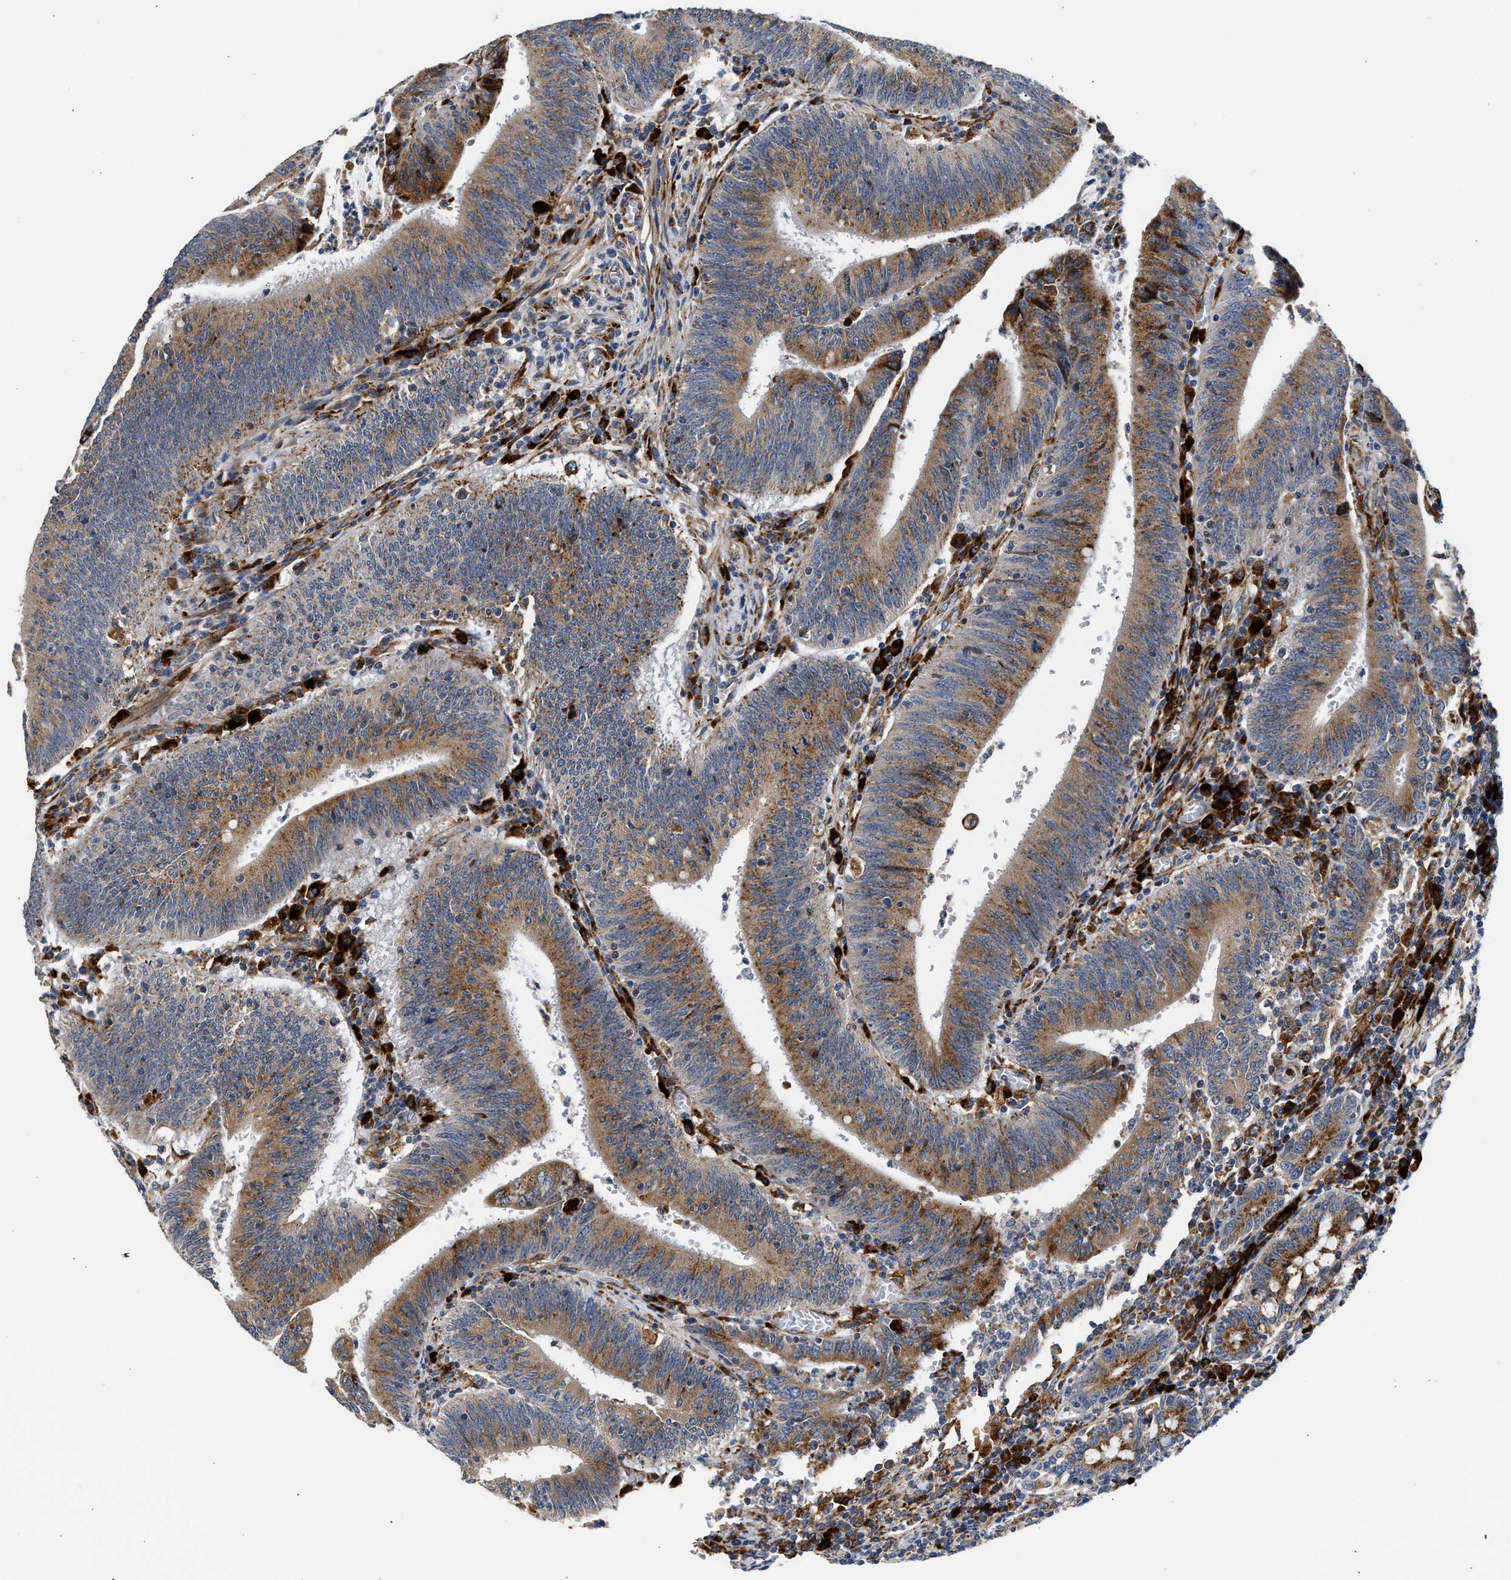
{"staining": {"intensity": "strong", "quantity": ">75%", "location": "cytoplasmic/membranous"}, "tissue": "colorectal cancer", "cell_type": "Tumor cells", "image_type": "cancer", "snomed": [{"axis": "morphology", "description": "Normal tissue, NOS"}, {"axis": "morphology", "description": "Adenocarcinoma, NOS"}, {"axis": "topography", "description": "Rectum"}], "caption": "A brown stain highlights strong cytoplasmic/membranous expression of a protein in colorectal adenocarcinoma tumor cells.", "gene": "AMZ1", "patient": {"sex": "female", "age": 66}}